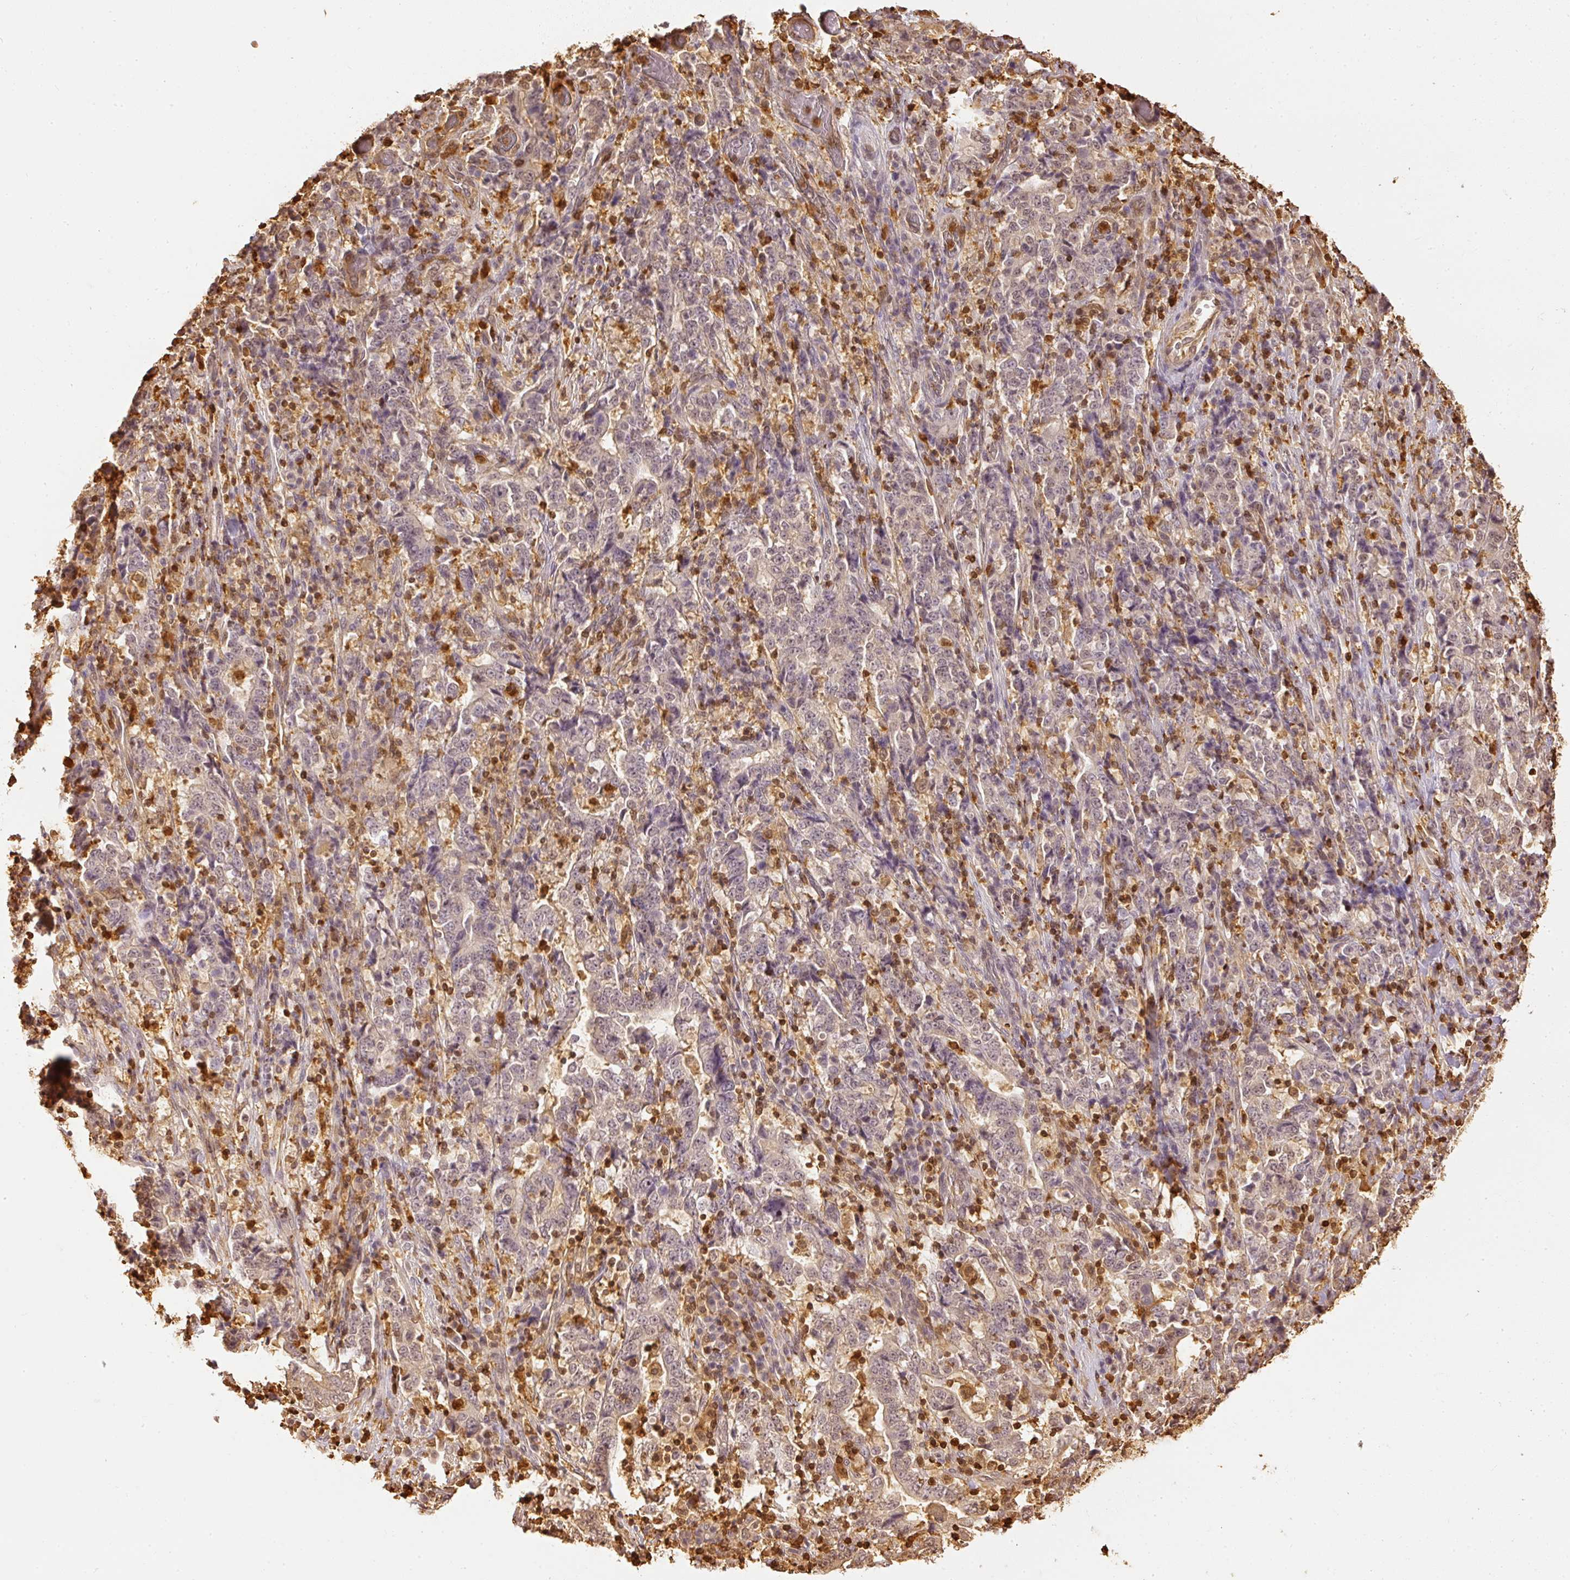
{"staining": {"intensity": "weak", "quantity": "<25%", "location": "nuclear"}, "tissue": "stomach cancer", "cell_type": "Tumor cells", "image_type": "cancer", "snomed": [{"axis": "morphology", "description": "Normal tissue, NOS"}, {"axis": "morphology", "description": "Adenocarcinoma, NOS"}, {"axis": "topography", "description": "Stomach, upper"}, {"axis": "topography", "description": "Stomach"}], "caption": "Tumor cells show no significant positivity in stomach cancer. (Immunohistochemistry, brightfield microscopy, high magnification).", "gene": "PFN1", "patient": {"sex": "male", "age": 59}}